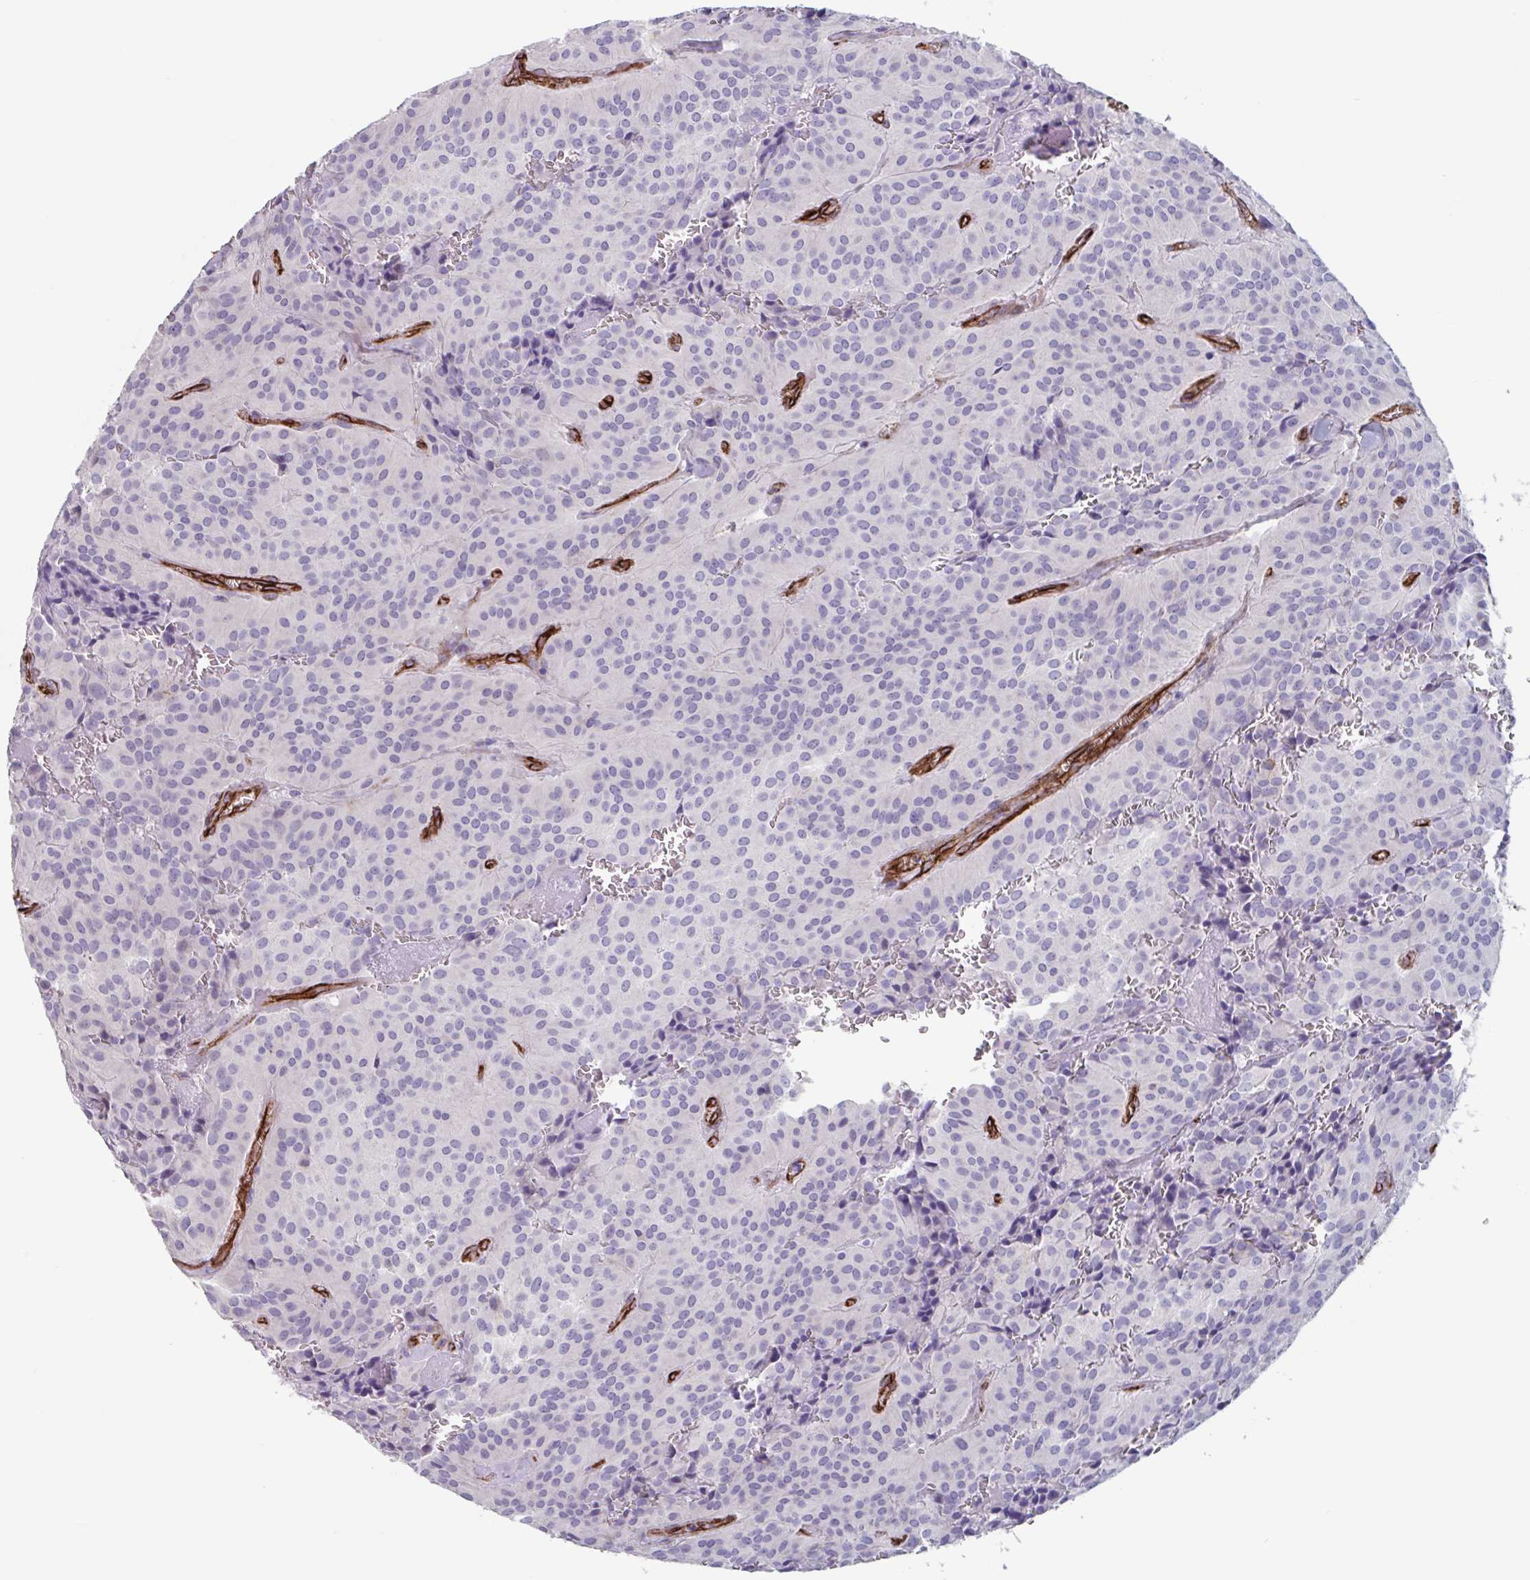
{"staining": {"intensity": "negative", "quantity": "none", "location": "none"}, "tissue": "glioma", "cell_type": "Tumor cells", "image_type": "cancer", "snomed": [{"axis": "morphology", "description": "Glioma, malignant, Low grade"}, {"axis": "topography", "description": "Brain"}], "caption": "Immunohistochemistry (IHC) histopathology image of neoplastic tissue: low-grade glioma (malignant) stained with DAB (3,3'-diaminobenzidine) reveals no significant protein positivity in tumor cells.", "gene": "CITED4", "patient": {"sex": "male", "age": 42}}